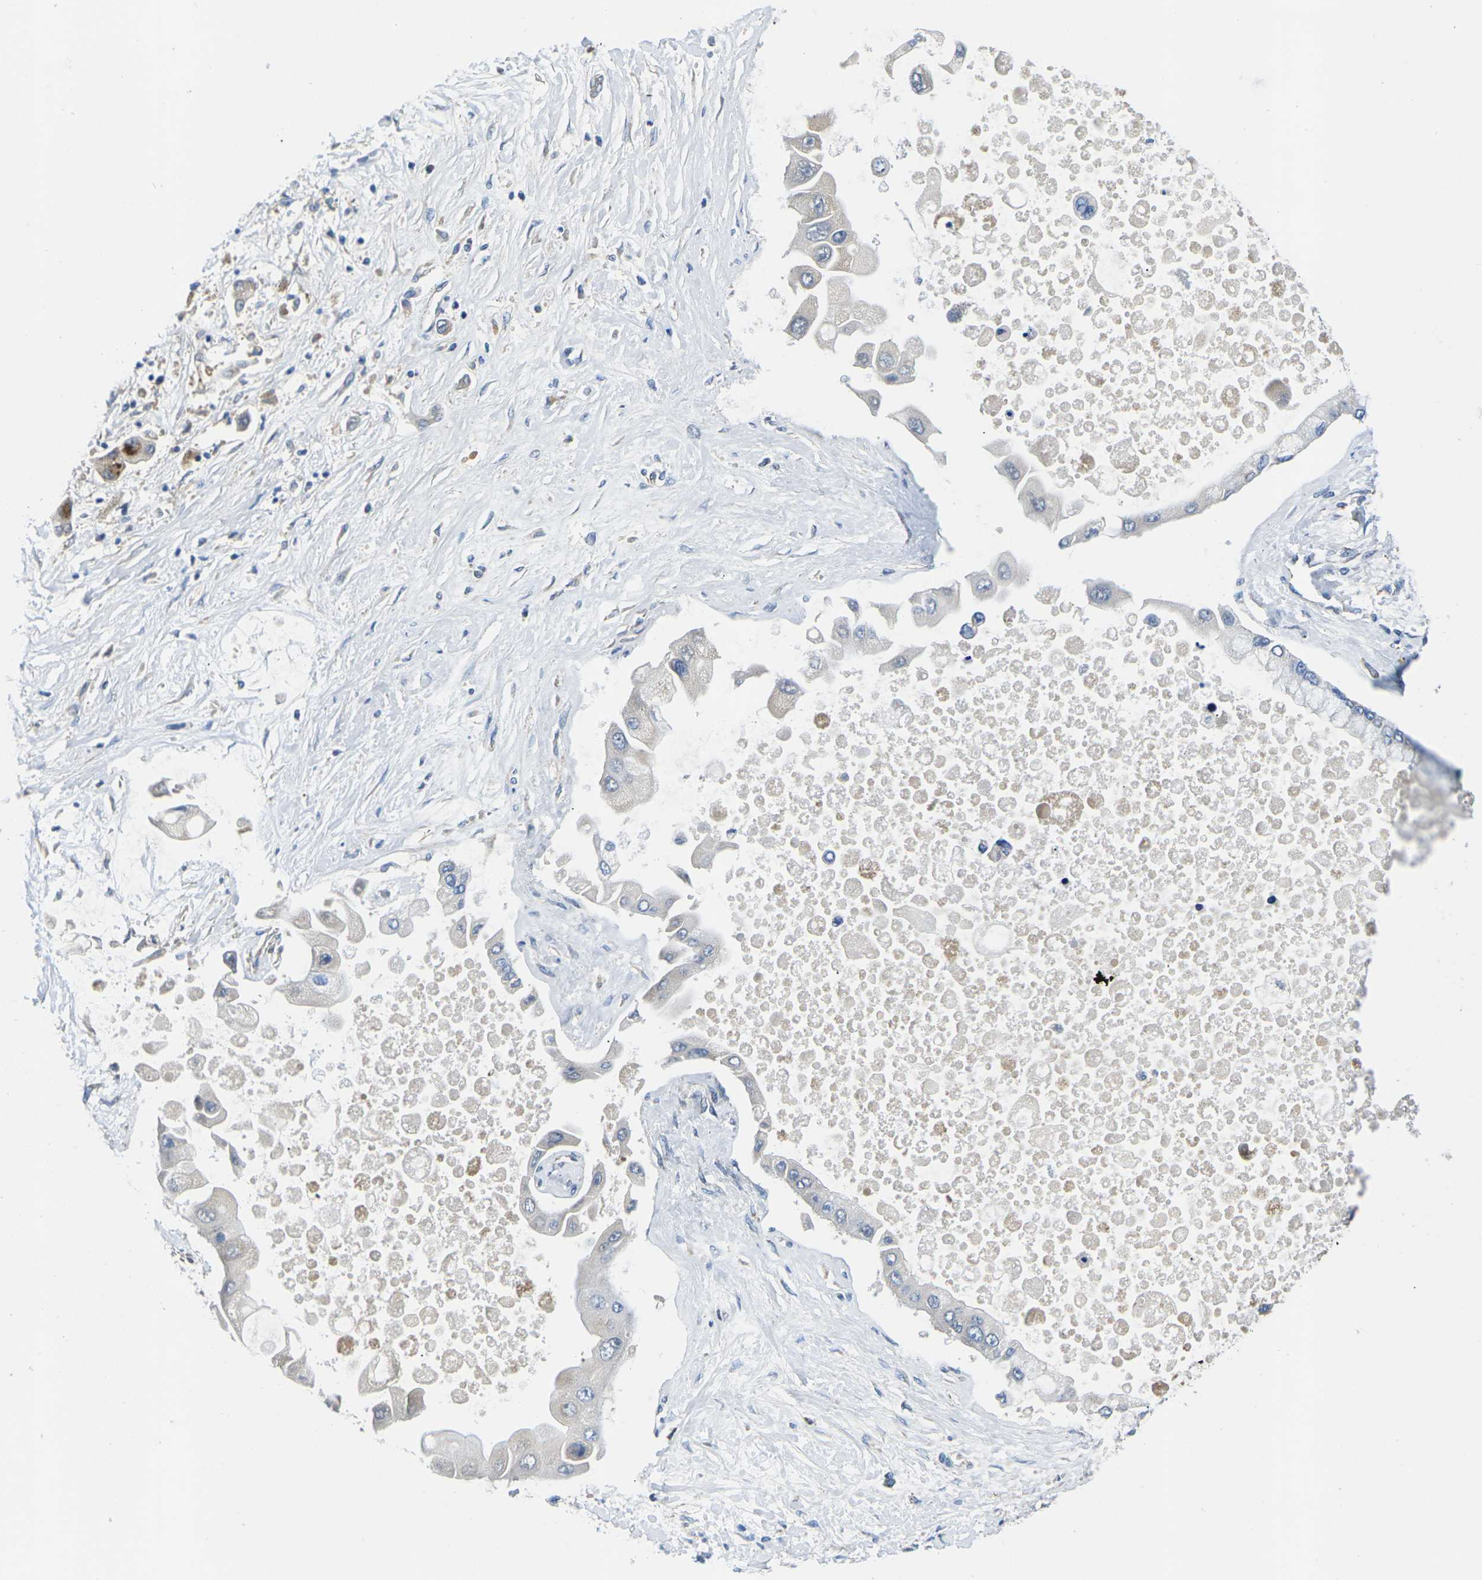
{"staining": {"intensity": "negative", "quantity": "none", "location": "none"}, "tissue": "liver cancer", "cell_type": "Tumor cells", "image_type": "cancer", "snomed": [{"axis": "morphology", "description": "Cholangiocarcinoma"}, {"axis": "topography", "description": "Liver"}], "caption": "Cholangiocarcinoma (liver) was stained to show a protein in brown. There is no significant expression in tumor cells.", "gene": "TMEFF2", "patient": {"sex": "male", "age": 50}}